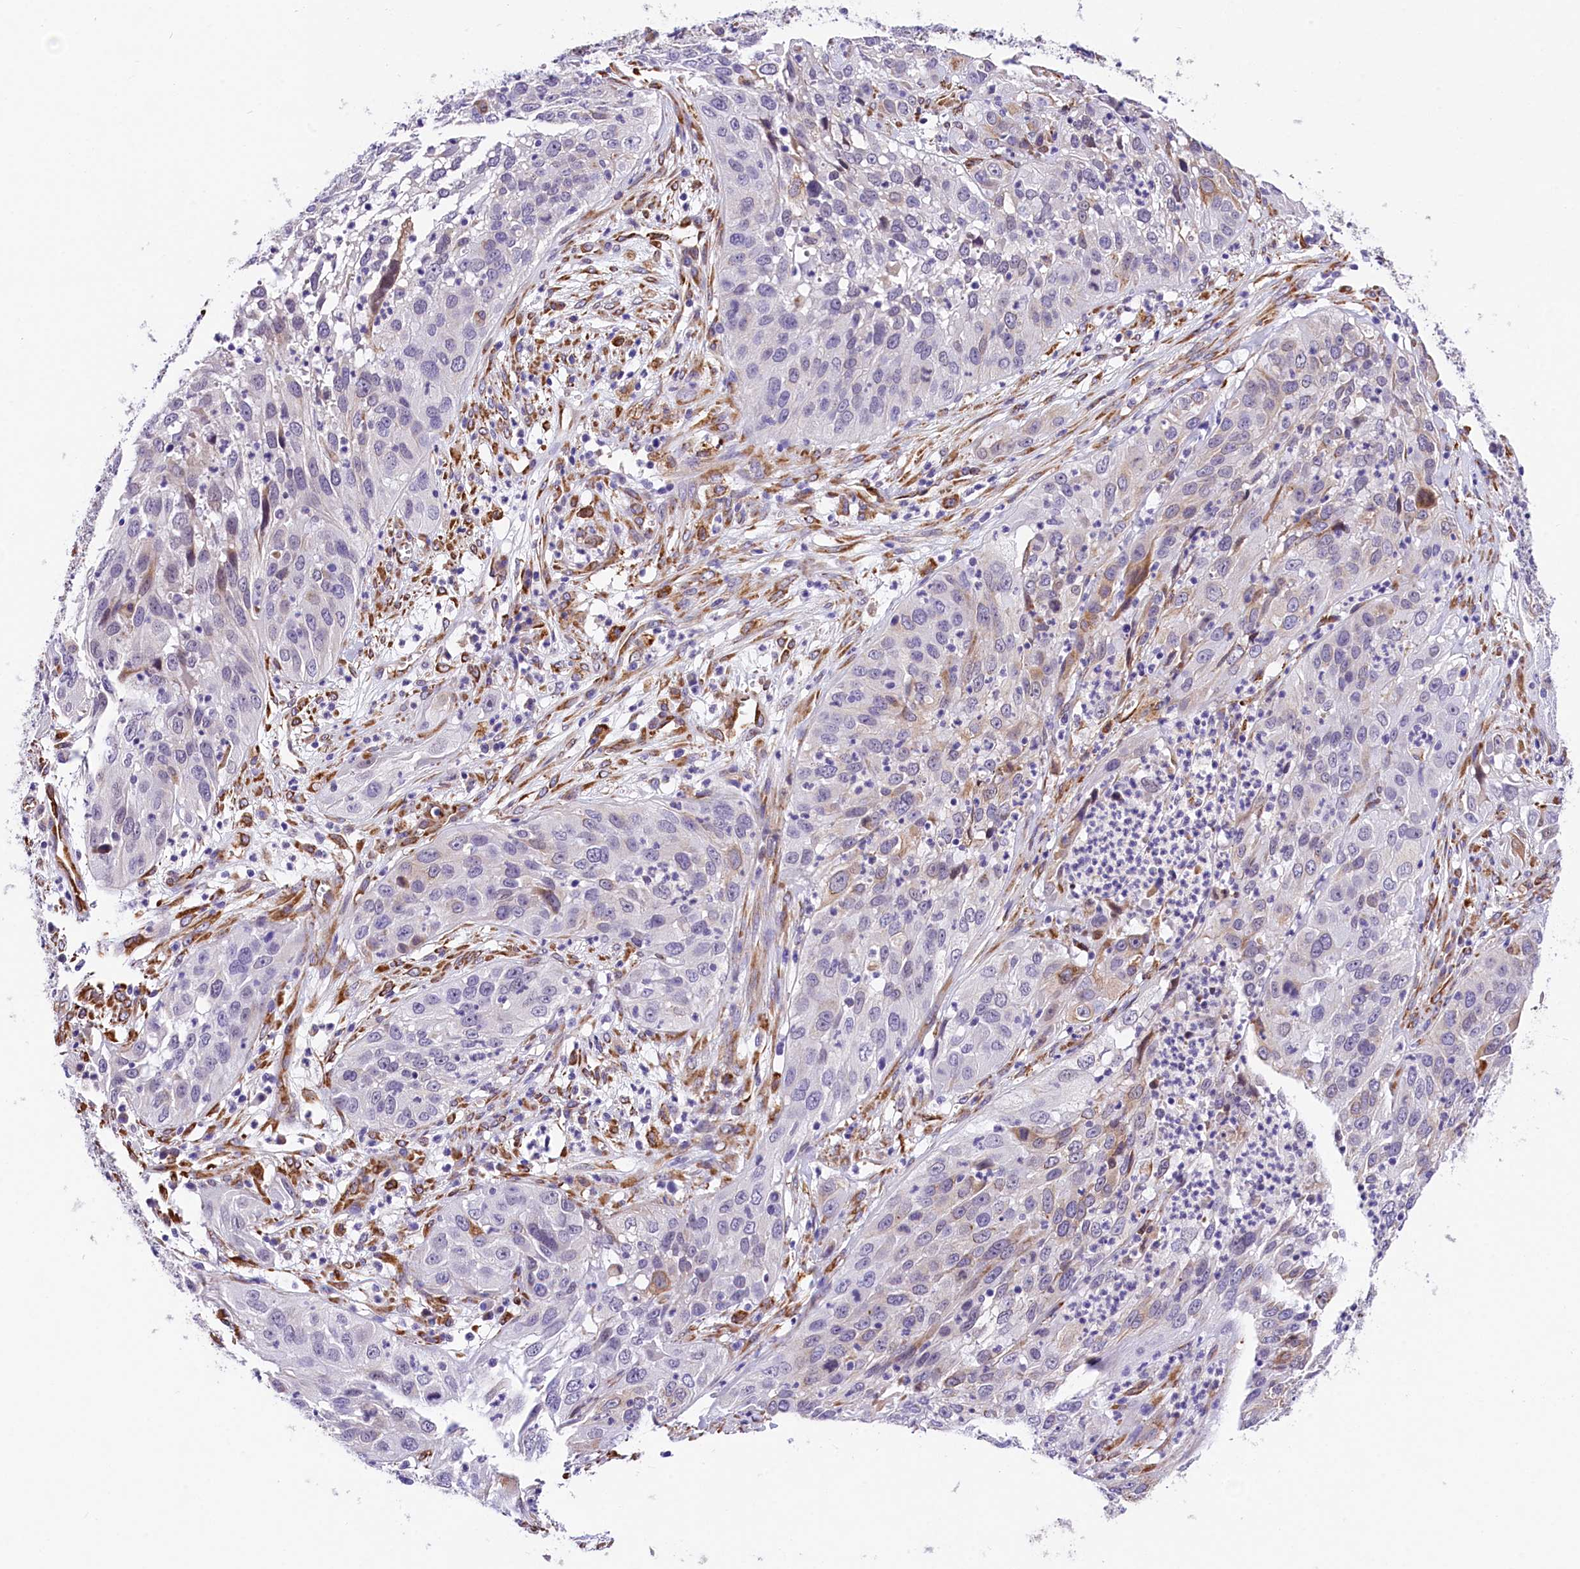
{"staining": {"intensity": "negative", "quantity": "none", "location": "none"}, "tissue": "cervical cancer", "cell_type": "Tumor cells", "image_type": "cancer", "snomed": [{"axis": "morphology", "description": "Squamous cell carcinoma, NOS"}, {"axis": "topography", "description": "Cervix"}], "caption": "An image of cervical cancer stained for a protein displays no brown staining in tumor cells. (DAB (3,3'-diaminobenzidine) immunohistochemistry (IHC) with hematoxylin counter stain).", "gene": "ITGA1", "patient": {"sex": "female", "age": 32}}